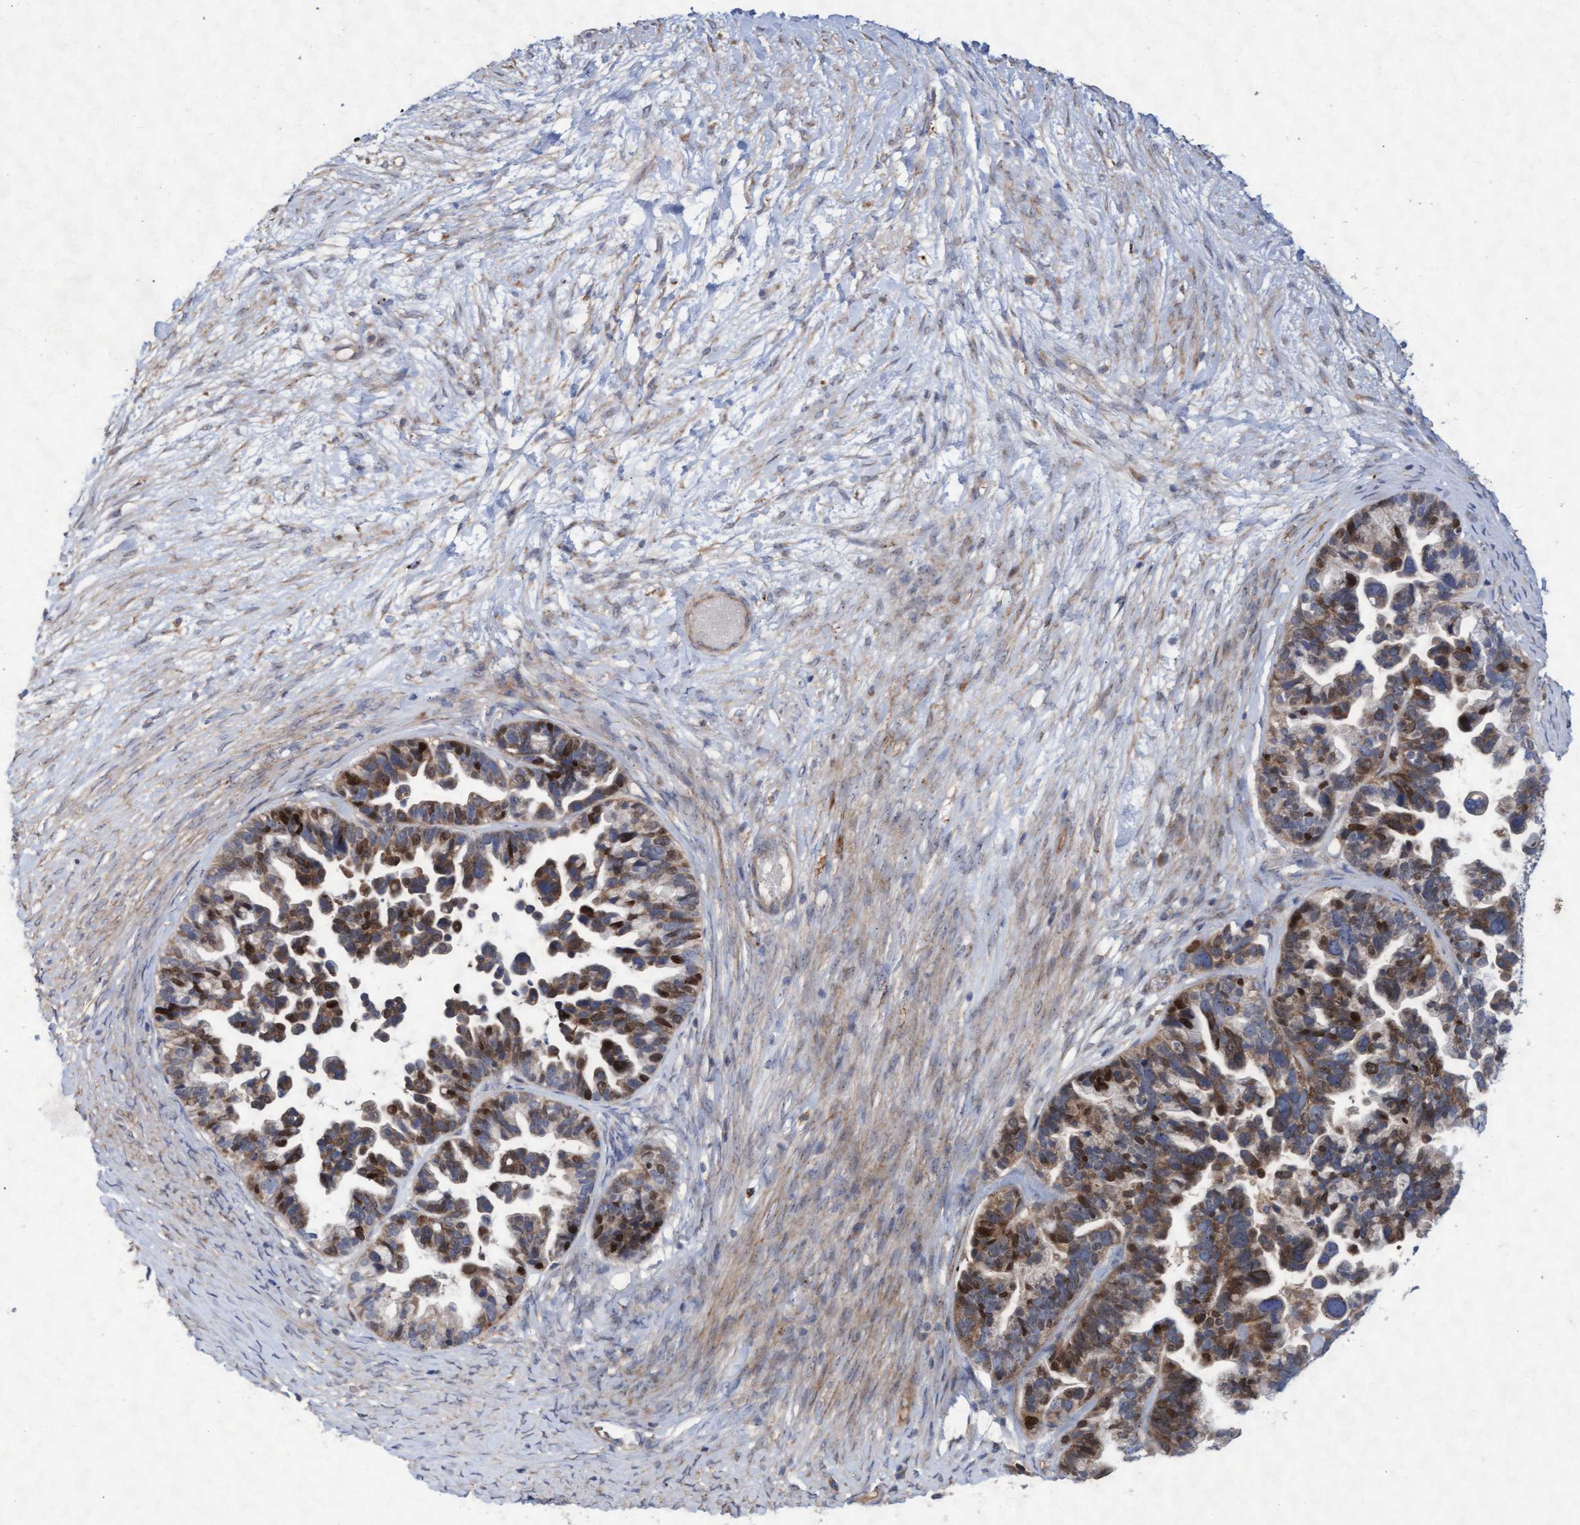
{"staining": {"intensity": "moderate", "quantity": ">75%", "location": "cytoplasmic/membranous,nuclear"}, "tissue": "ovarian cancer", "cell_type": "Tumor cells", "image_type": "cancer", "snomed": [{"axis": "morphology", "description": "Cystadenocarcinoma, serous, NOS"}, {"axis": "topography", "description": "Ovary"}], "caption": "Immunohistochemistry (IHC) (DAB (3,3'-diaminobenzidine)) staining of ovarian cancer displays moderate cytoplasmic/membranous and nuclear protein staining in approximately >75% of tumor cells. (DAB IHC with brightfield microscopy, high magnification).", "gene": "ABCF2", "patient": {"sex": "female", "age": 56}}